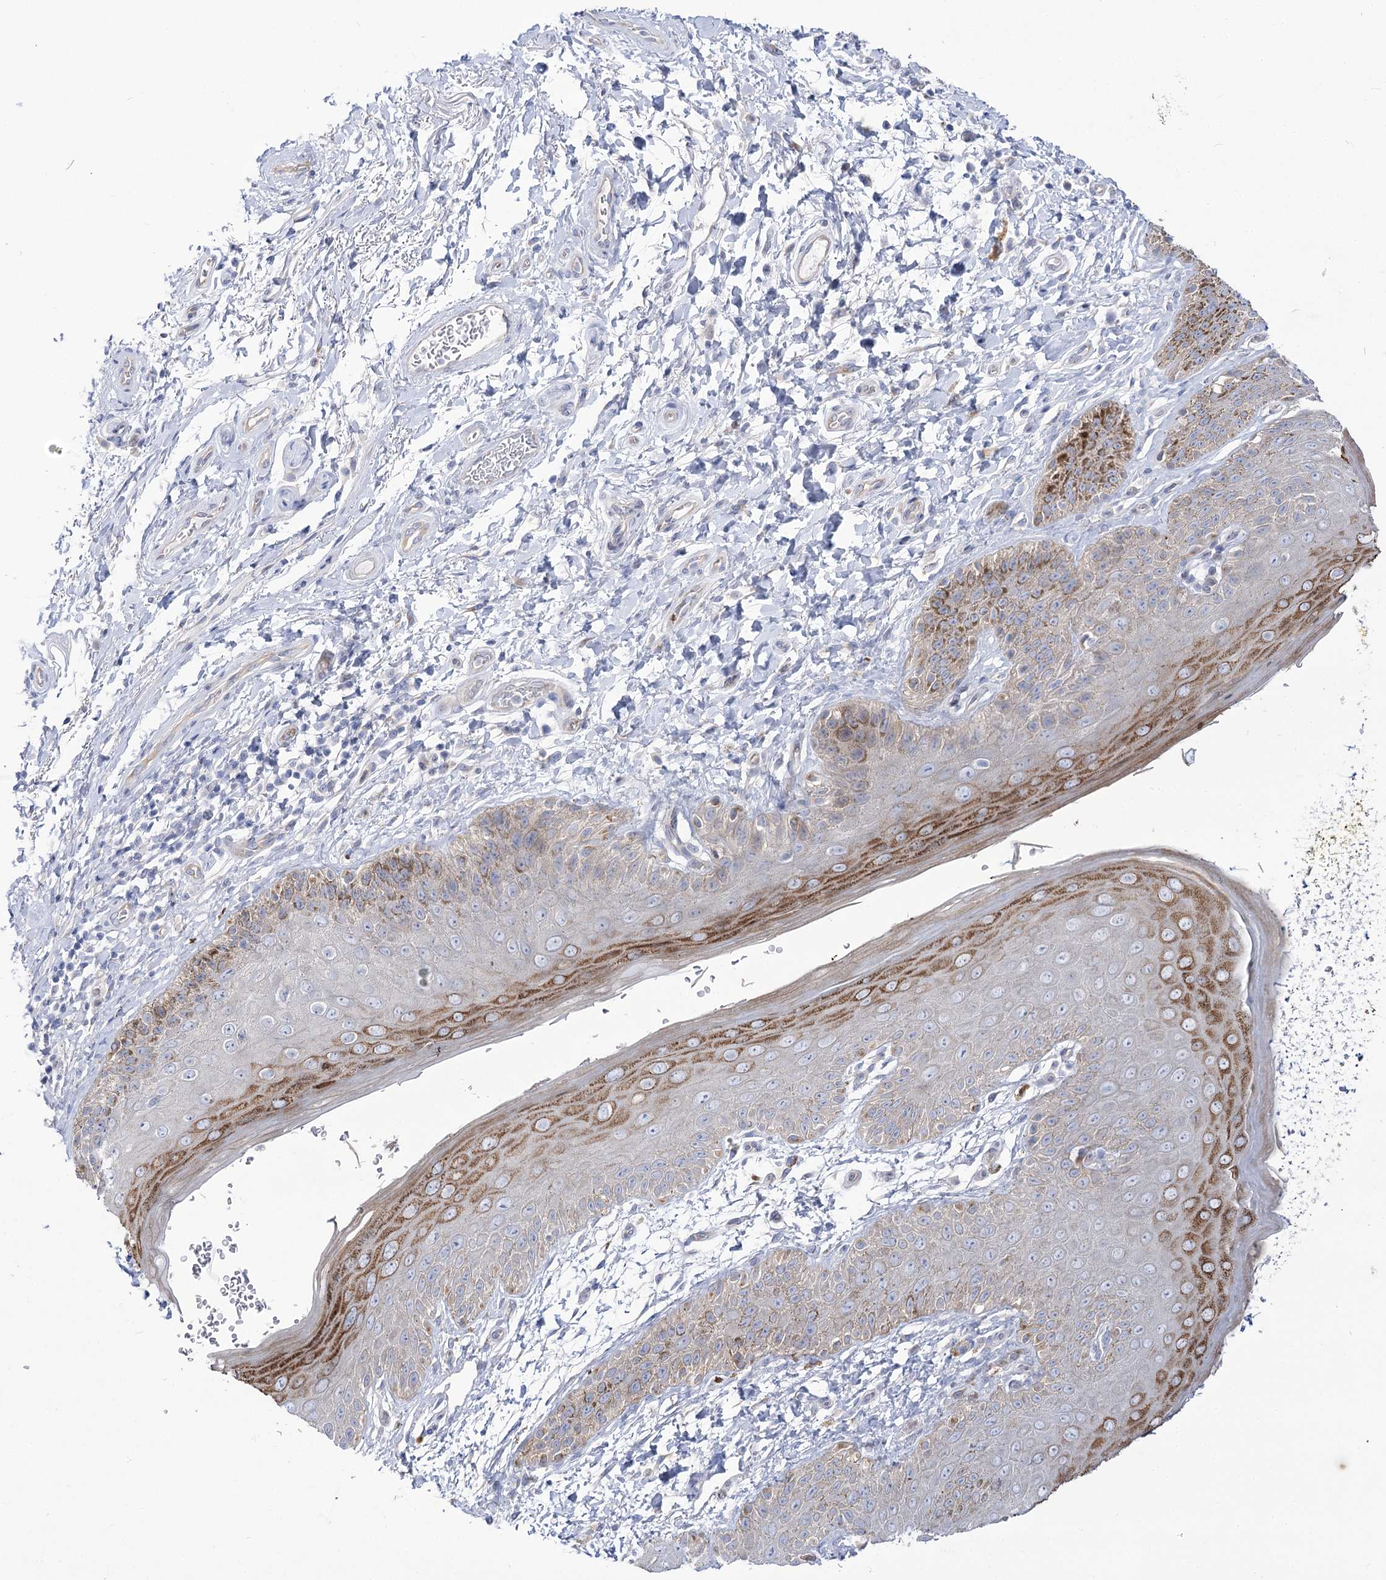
{"staining": {"intensity": "moderate", "quantity": "<25%", "location": "cytoplasmic/membranous"}, "tissue": "skin", "cell_type": "Epidermal cells", "image_type": "normal", "snomed": [{"axis": "morphology", "description": "Normal tissue, NOS"}, {"axis": "topography", "description": "Anal"}], "caption": "Skin stained with a brown dye shows moderate cytoplasmic/membranous positive staining in about <25% of epidermal cells.", "gene": "SUOX", "patient": {"sex": "male", "age": 44}}